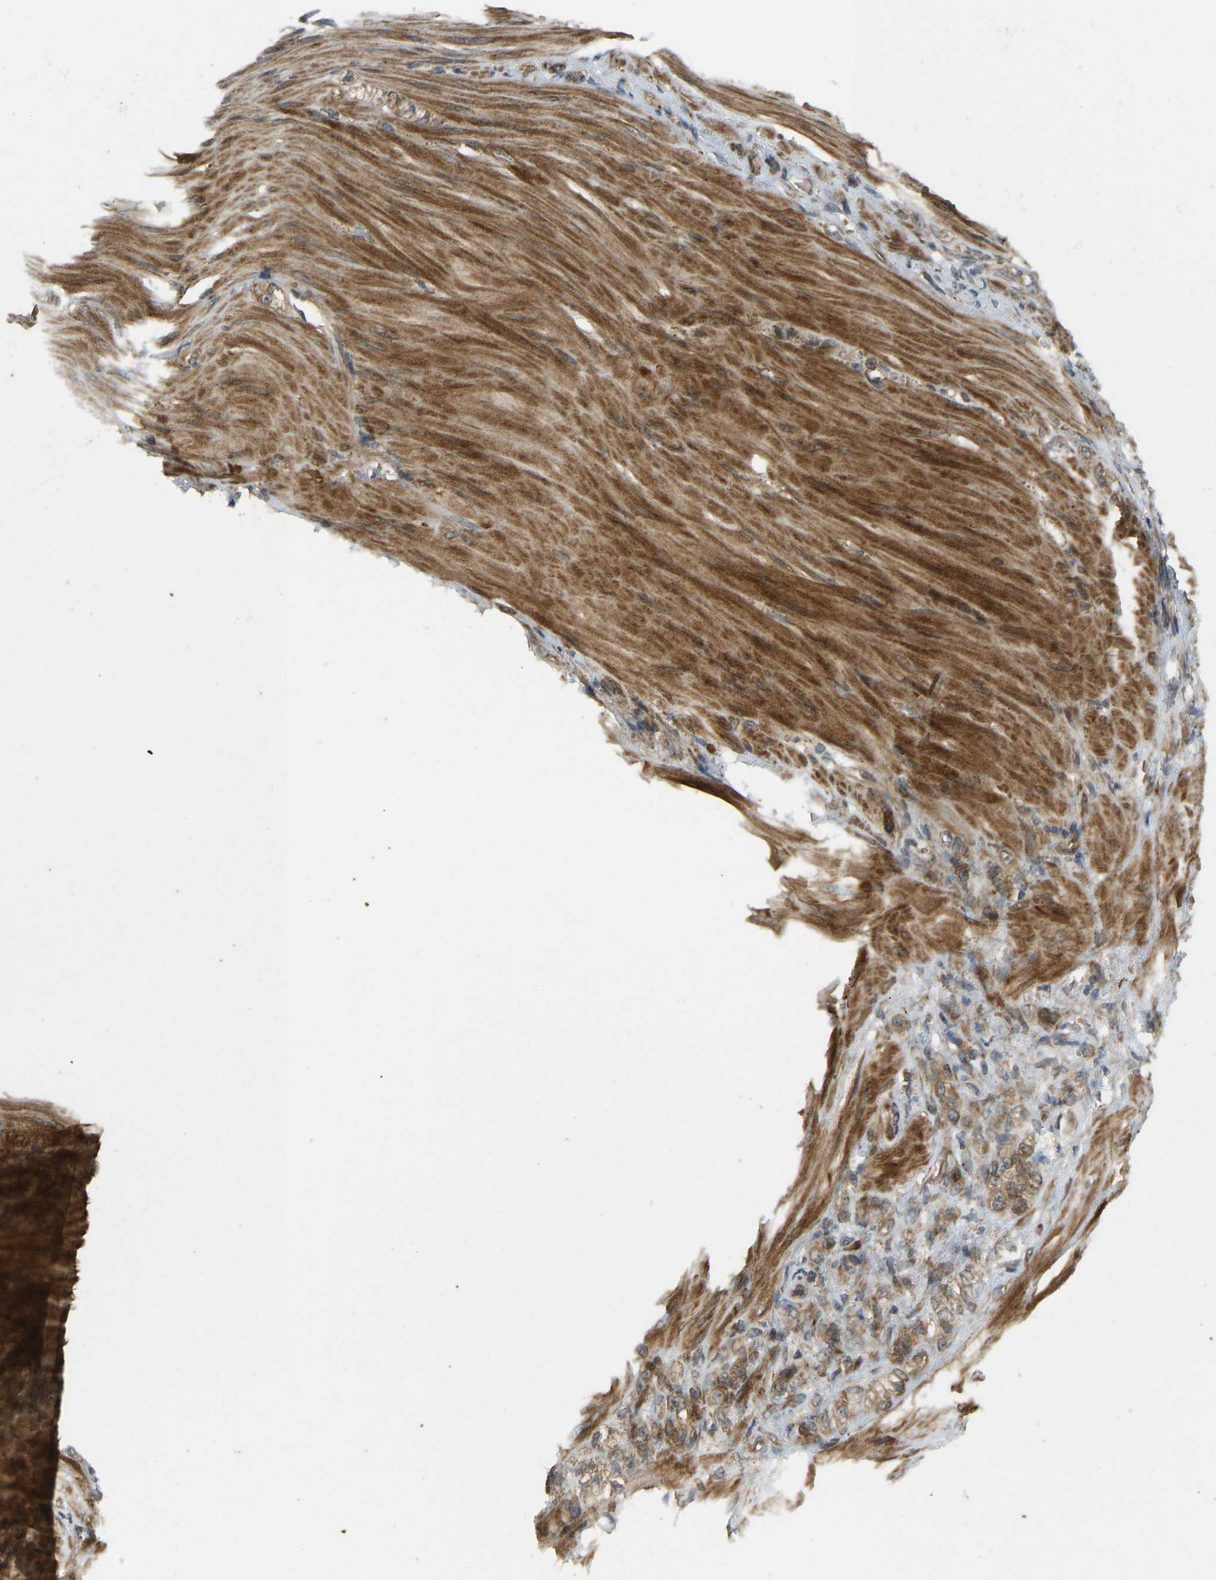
{"staining": {"intensity": "moderate", "quantity": ">75%", "location": "cytoplasmic/membranous"}, "tissue": "stomach cancer", "cell_type": "Tumor cells", "image_type": "cancer", "snomed": [{"axis": "morphology", "description": "Normal tissue, NOS"}, {"axis": "morphology", "description": "Adenocarcinoma, NOS"}, {"axis": "topography", "description": "Stomach"}], "caption": "A photomicrograph of adenocarcinoma (stomach) stained for a protein reveals moderate cytoplasmic/membranous brown staining in tumor cells.", "gene": "RPN2", "patient": {"sex": "male", "age": 82}}